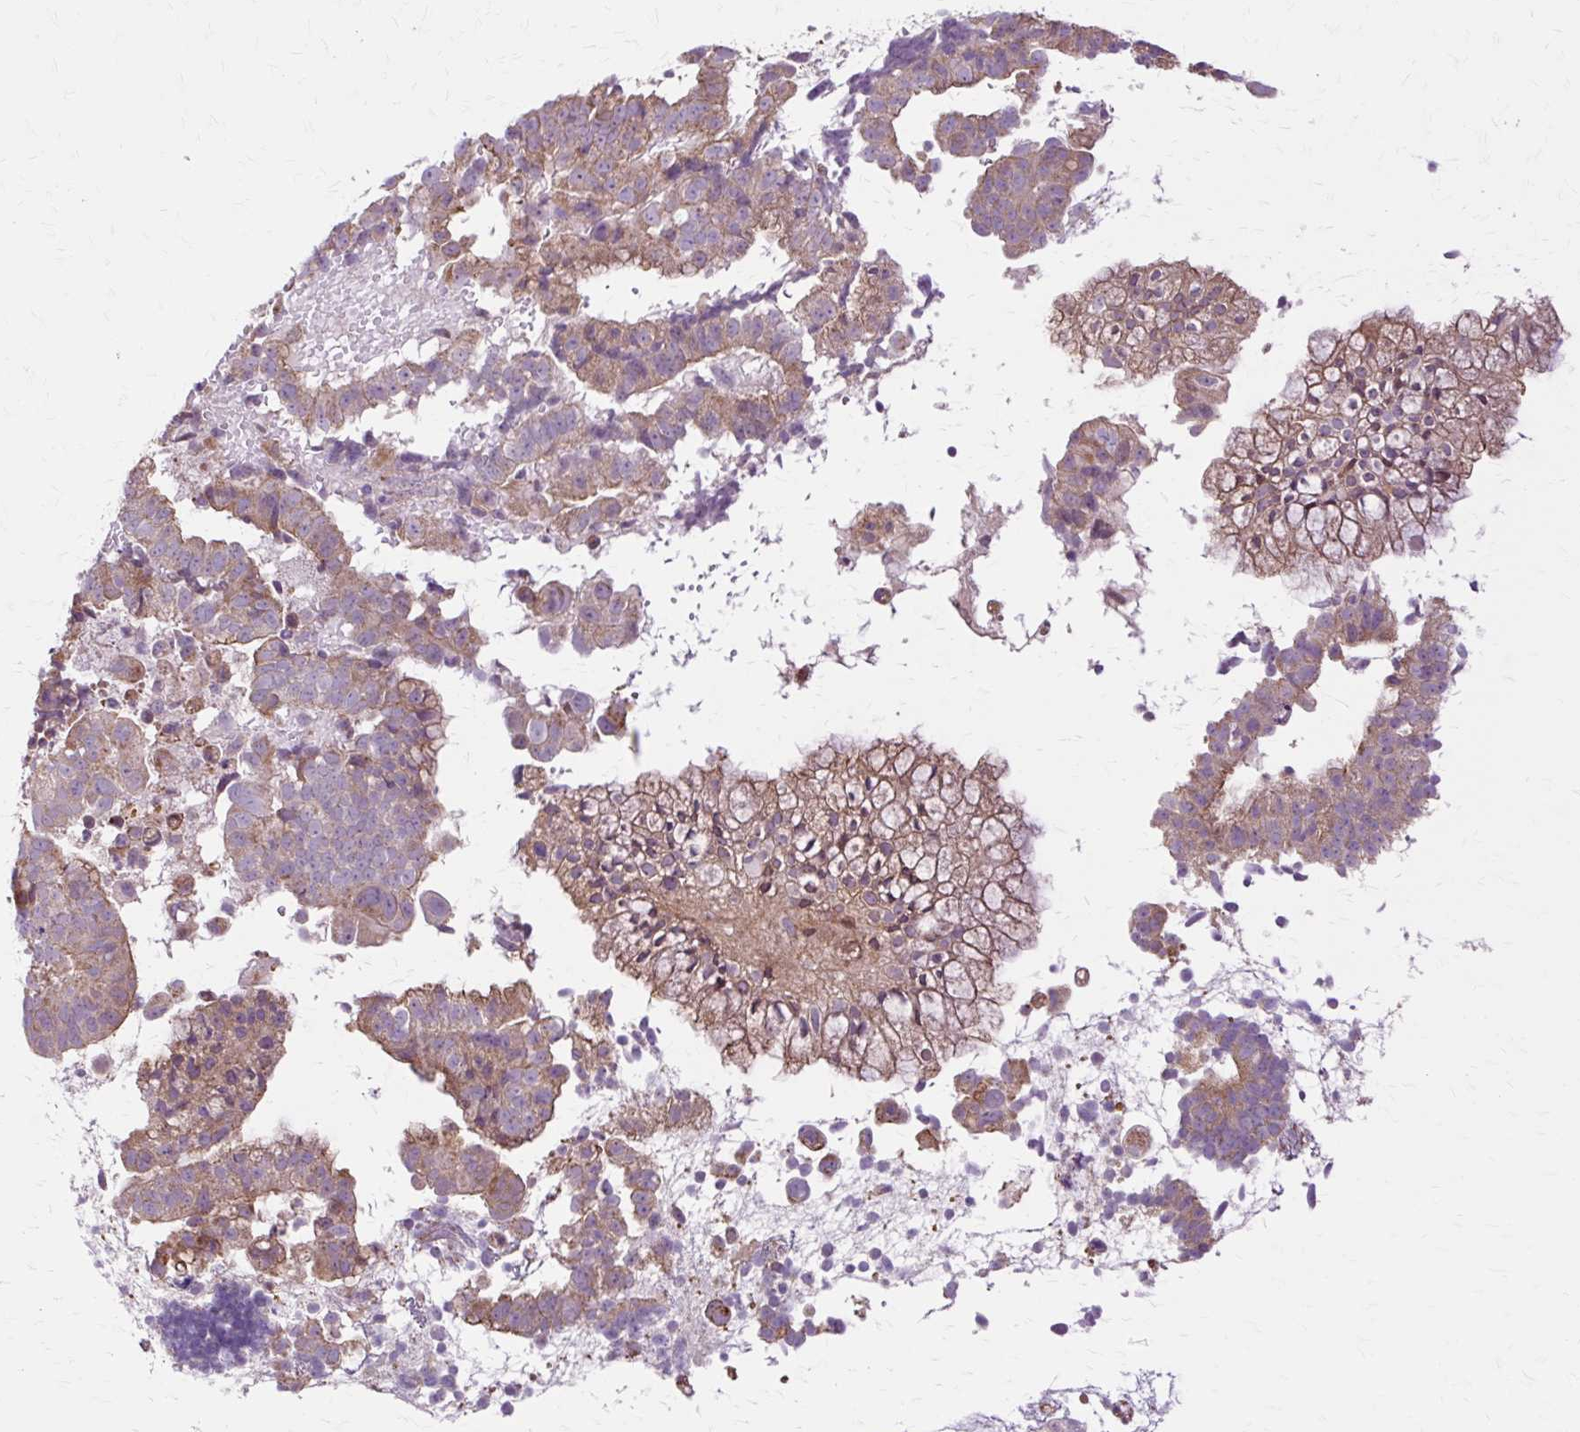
{"staining": {"intensity": "weak", "quantity": ">75%", "location": "cytoplasmic/membranous"}, "tissue": "endometrial cancer", "cell_type": "Tumor cells", "image_type": "cancer", "snomed": [{"axis": "morphology", "description": "Adenocarcinoma, NOS"}, {"axis": "topography", "description": "Endometrium"}], "caption": "Immunohistochemical staining of endometrial cancer displays low levels of weak cytoplasmic/membranous protein staining in approximately >75% of tumor cells.", "gene": "PDZD2", "patient": {"sex": "female", "age": 76}}